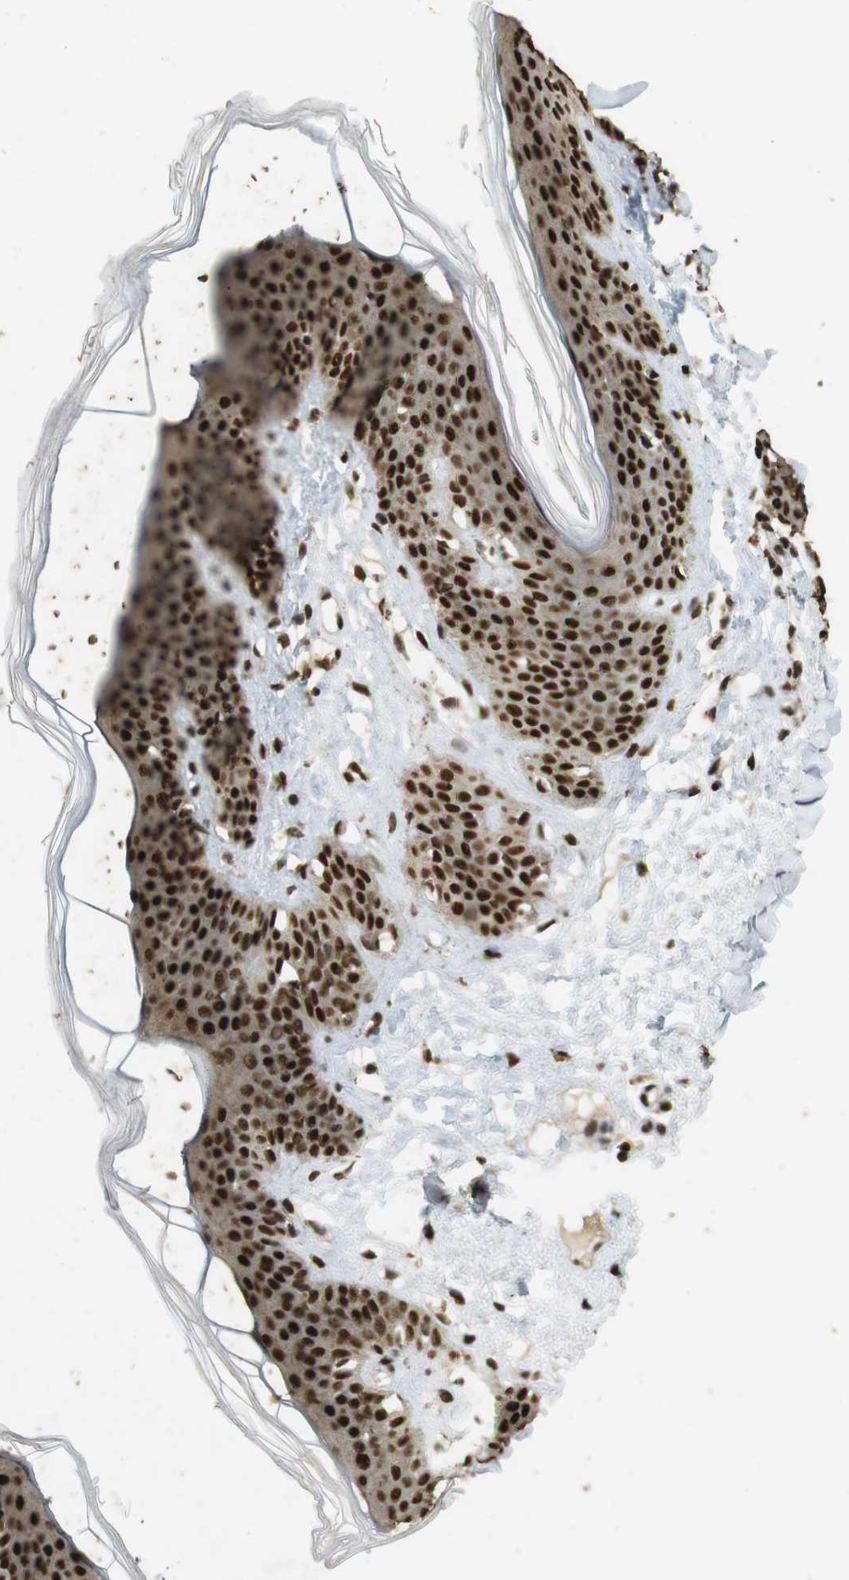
{"staining": {"intensity": "strong", "quantity": ">75%", "location": "nuclear"}, "tissue": "skin", "cell_type": "Fibroblasts", "image_type": "normal", "snomed": [{"axis": "morphology", "description": "Normal tissue, NOS"}, {"axis": "topography", "description": "Skin"}], "caption": "Protein expression analysis of benign human skin reveals strong nuclear expression in approximately >75% of fibroblasts. (brown staining indicates protein expression, while blue staining denotes nuclei).", "gene": "GATA4", "patient": {"sex": "female", "age": 17}}